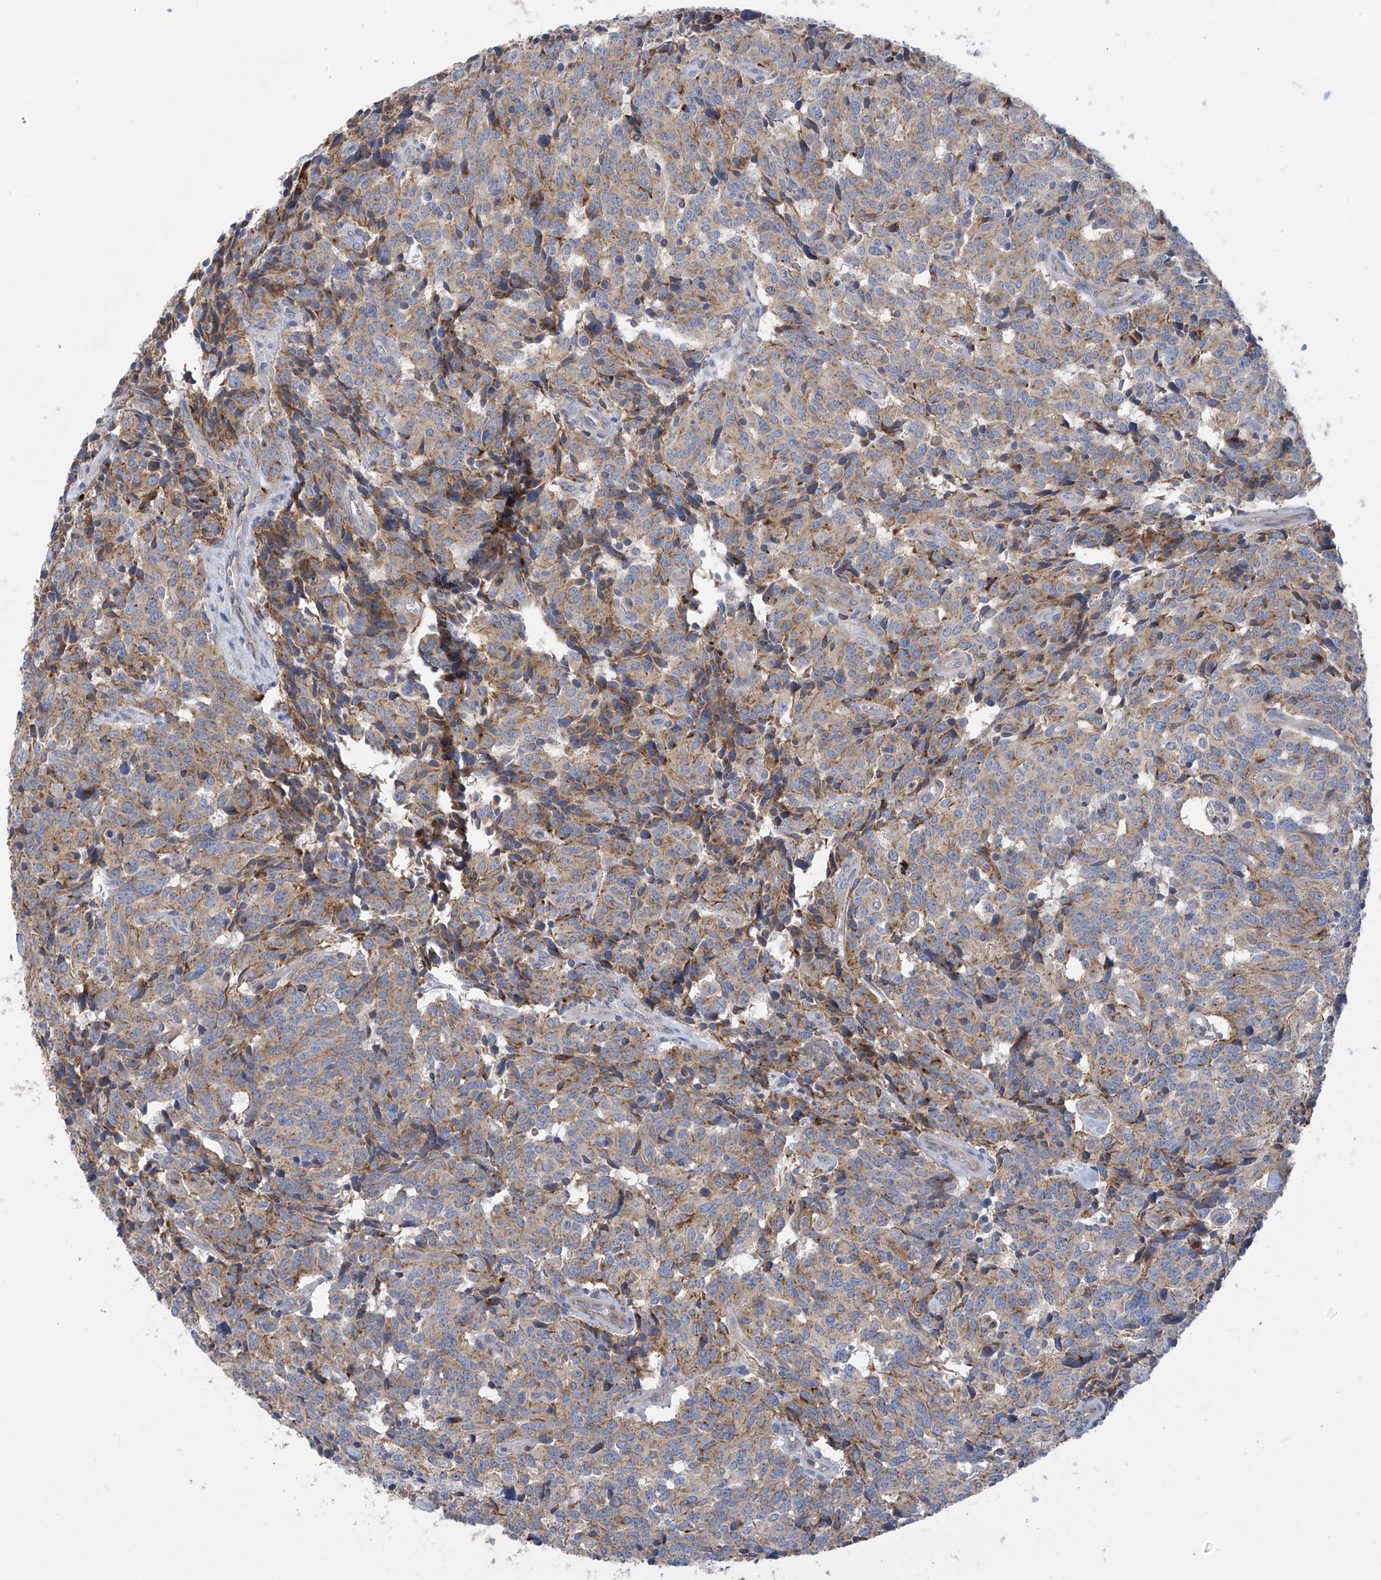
{"staining": {"intensity": "moderate", "quantity": "25%-75%", "location": "cytoplasmic/membranous"}, "tissue": "carcinoid", "cell_type": "Tumor cells", "image_type": "cancer", "snomed": [{"axis": "morphology", "description": "Carcinoid, malignant, NOS"}, {"axis": "topography", "description": "Lung"}], "caption": "DAB (3,3'-diaminobenzidine) immunohistochemical staining of human carcinoid (malignant) displays moderate cytoplasmic/membranous protein positivity in approximately 25%-75% of tumor cells.", "gene": "ITM2B", "patient": {"sex": "female", "age": 46}}